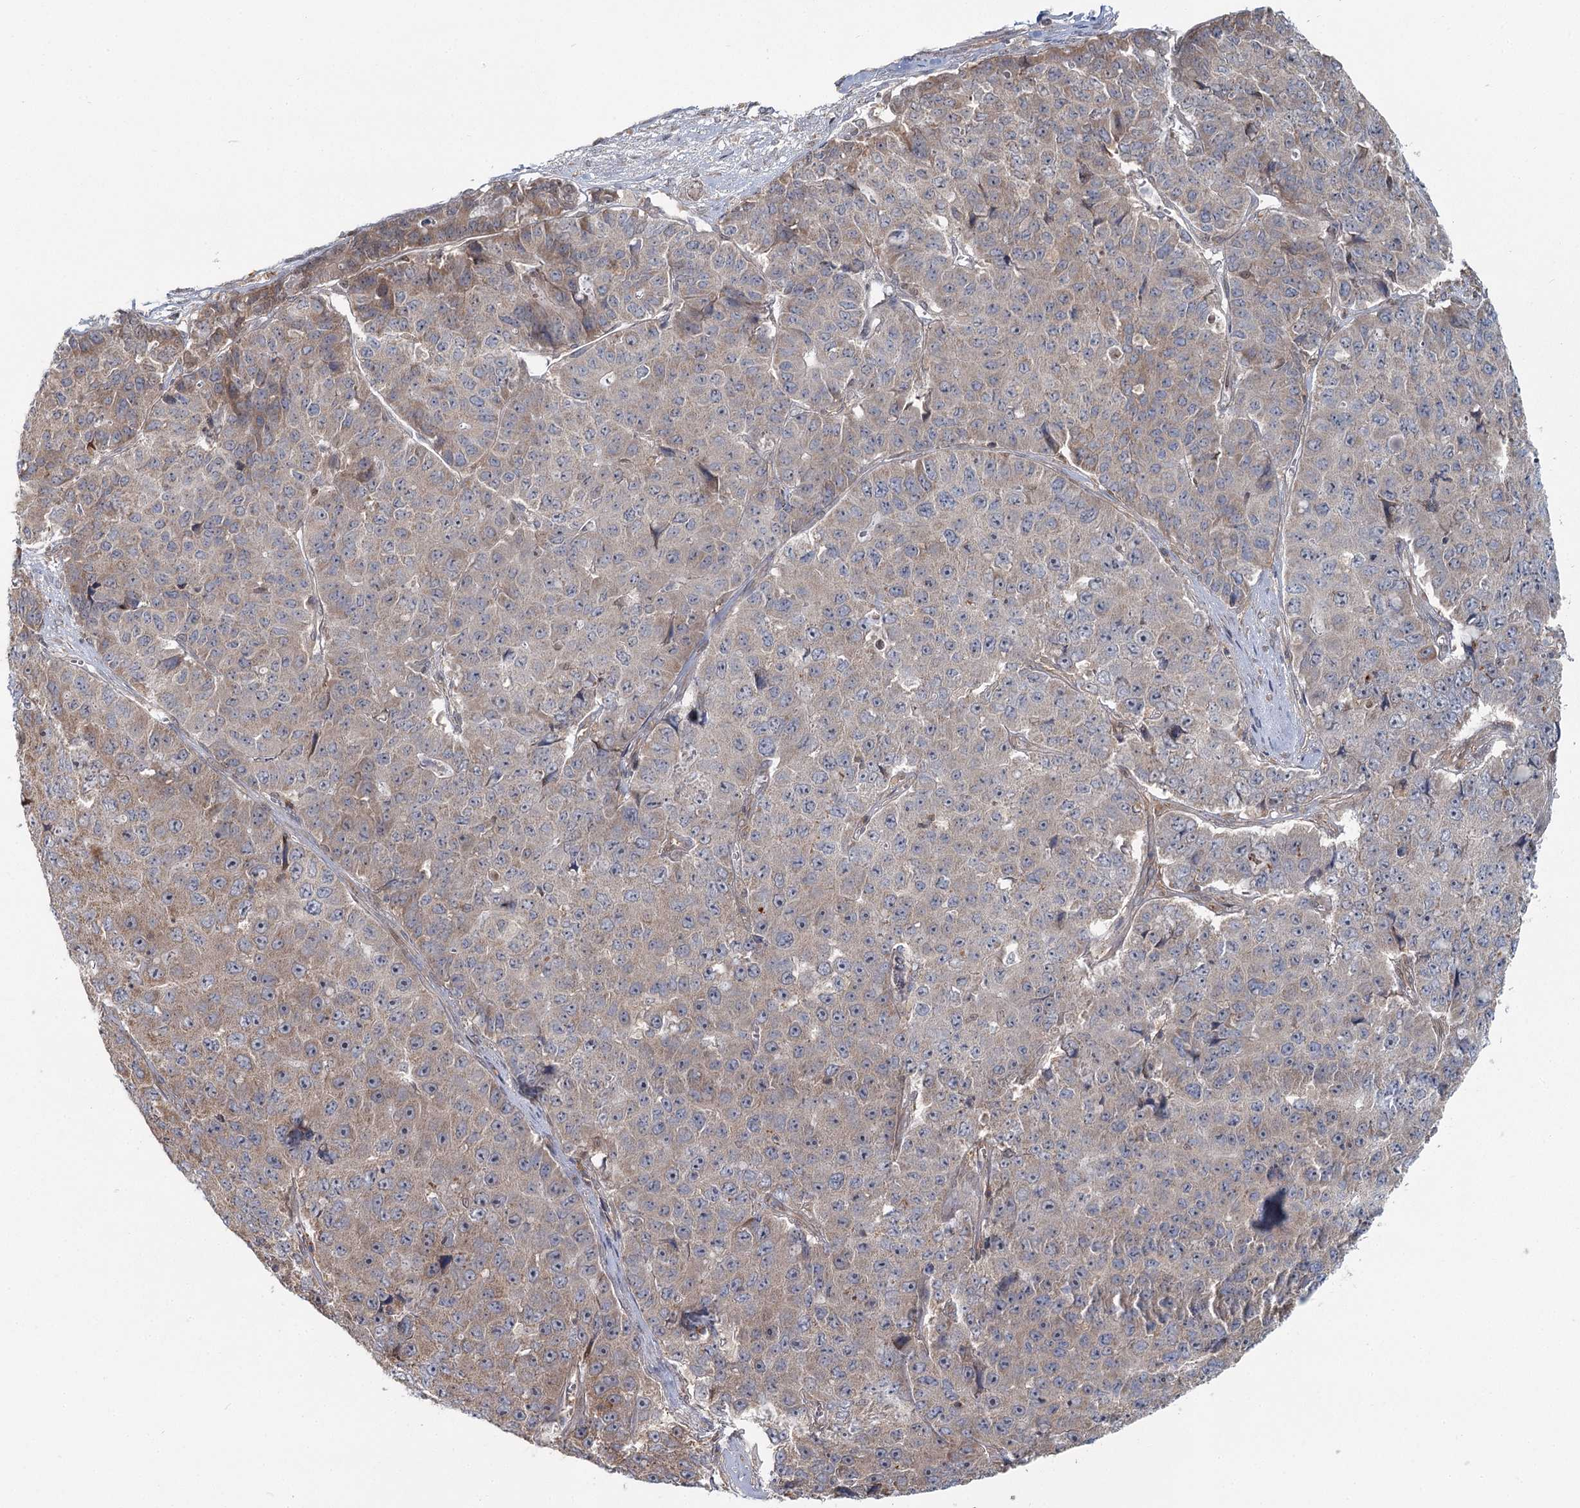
{"staining": {"intensity": "weak", "quantity": "25%-75%", "location": "cytoplasmic/membranous"}, "tissue": "pancreatic cancer", "cell_type": "Tumor cells", "image_type": "cancer", "snomed": [{"axis": "morphology", "description": "Adenocarcinoma, NOS"}, {"axis": "topography", "description": "Pancreas"}], "caption": "Human pancreatic cancer stained with a protein marker displays weak staining in tumor cells.", "gene": "THNSL1", "patient": {"sex": "male", "age": 50}}